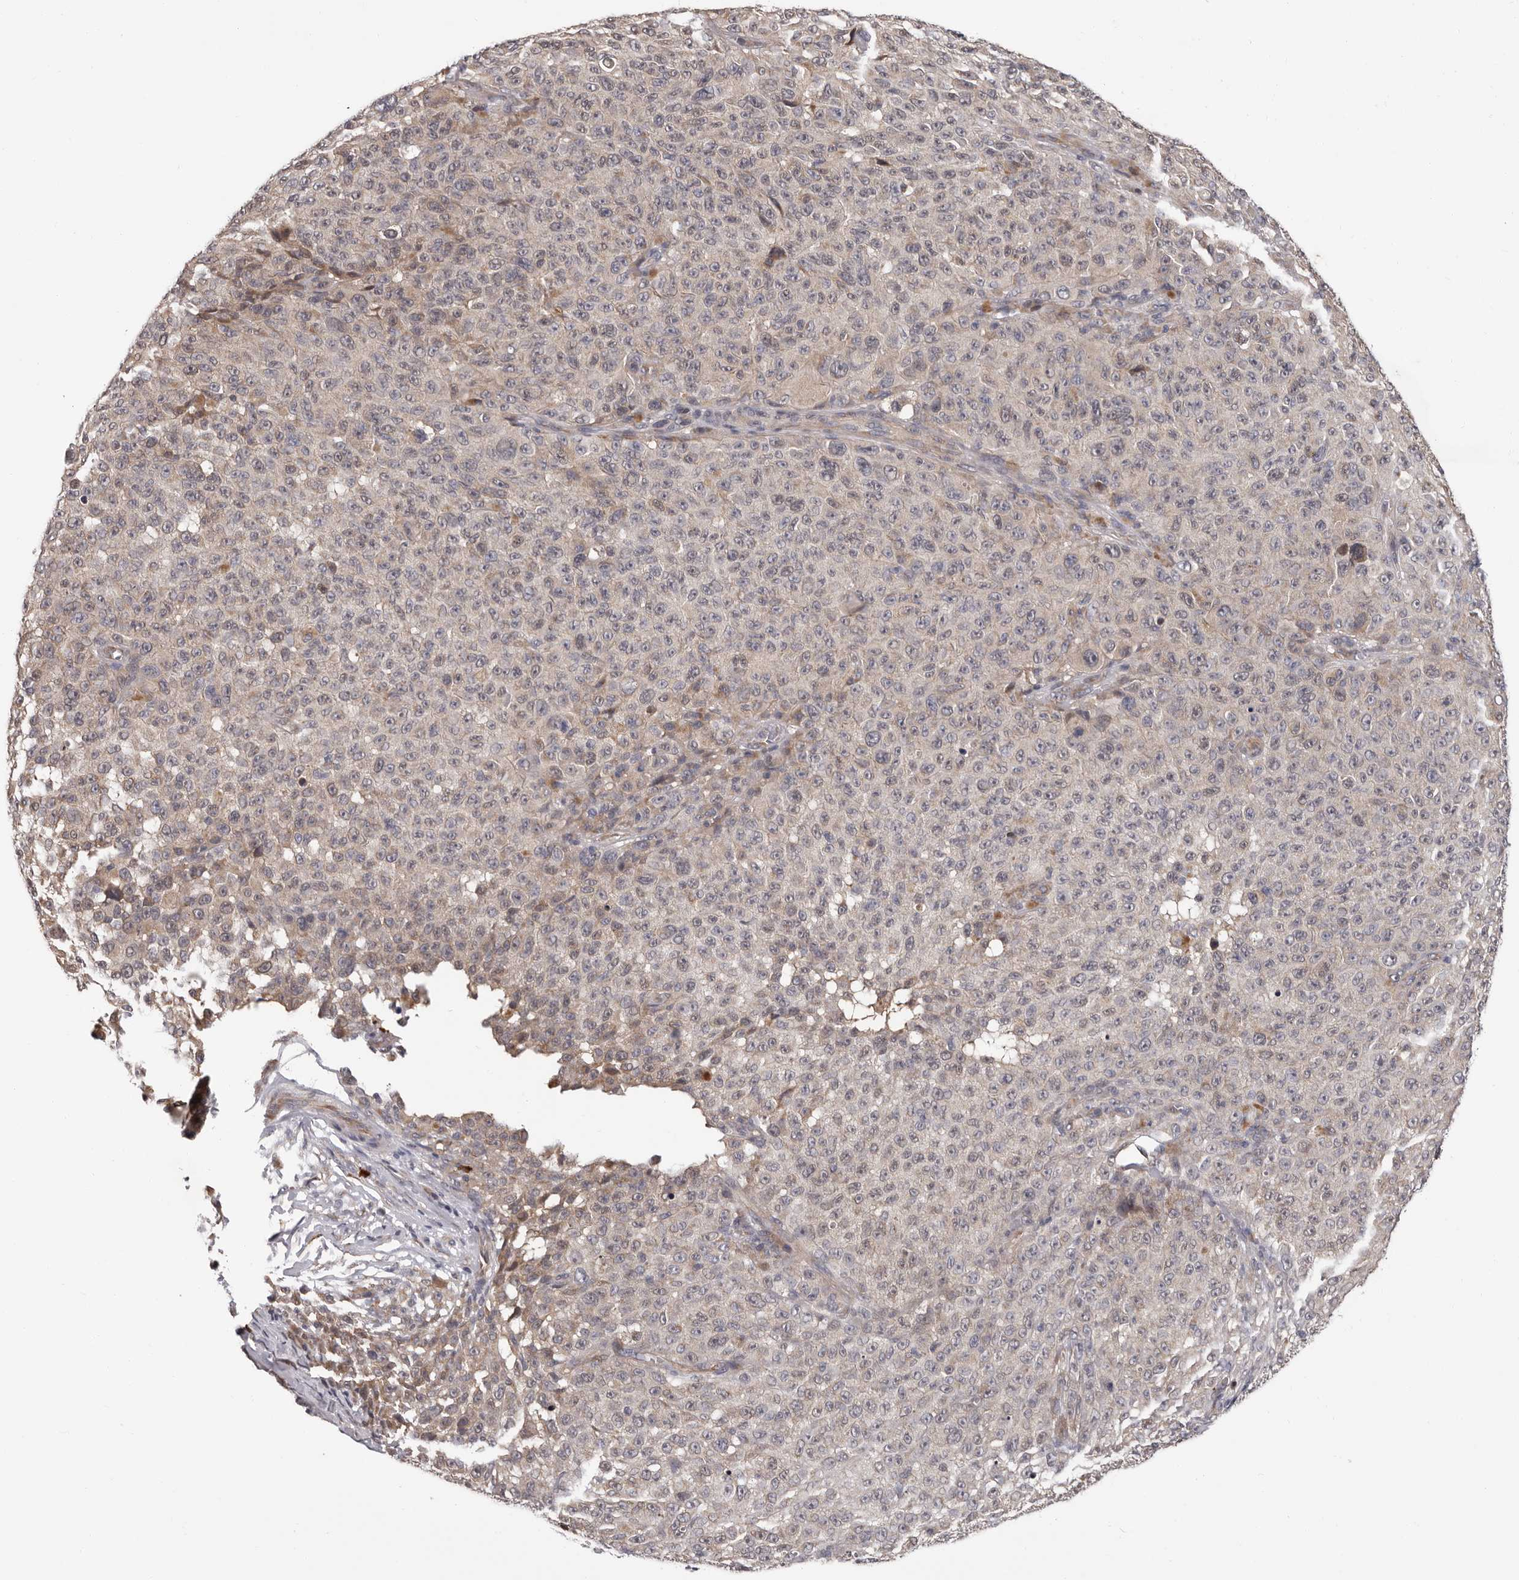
{"staining": {"intensity": "weak", "quantity": "25%-75%", "location": "cytoplasmic/membranous"}, "tissue": "melanoma", "cell_type": "Tumor cells", "image_type": "cancer", "snomed": [{"axis": "morphology", "description": "Malignant melanoma, NOS"}, {"axis": "topography", "description": "Skin"}], "caption": "Melanoma tissue shows weak cytoplasmic/membranous staining in about 25%-75% of tumor cells, visualized by immunohistochemistry.", "gene": "MED8", "patient": {"sex": "female", "age": 82}}